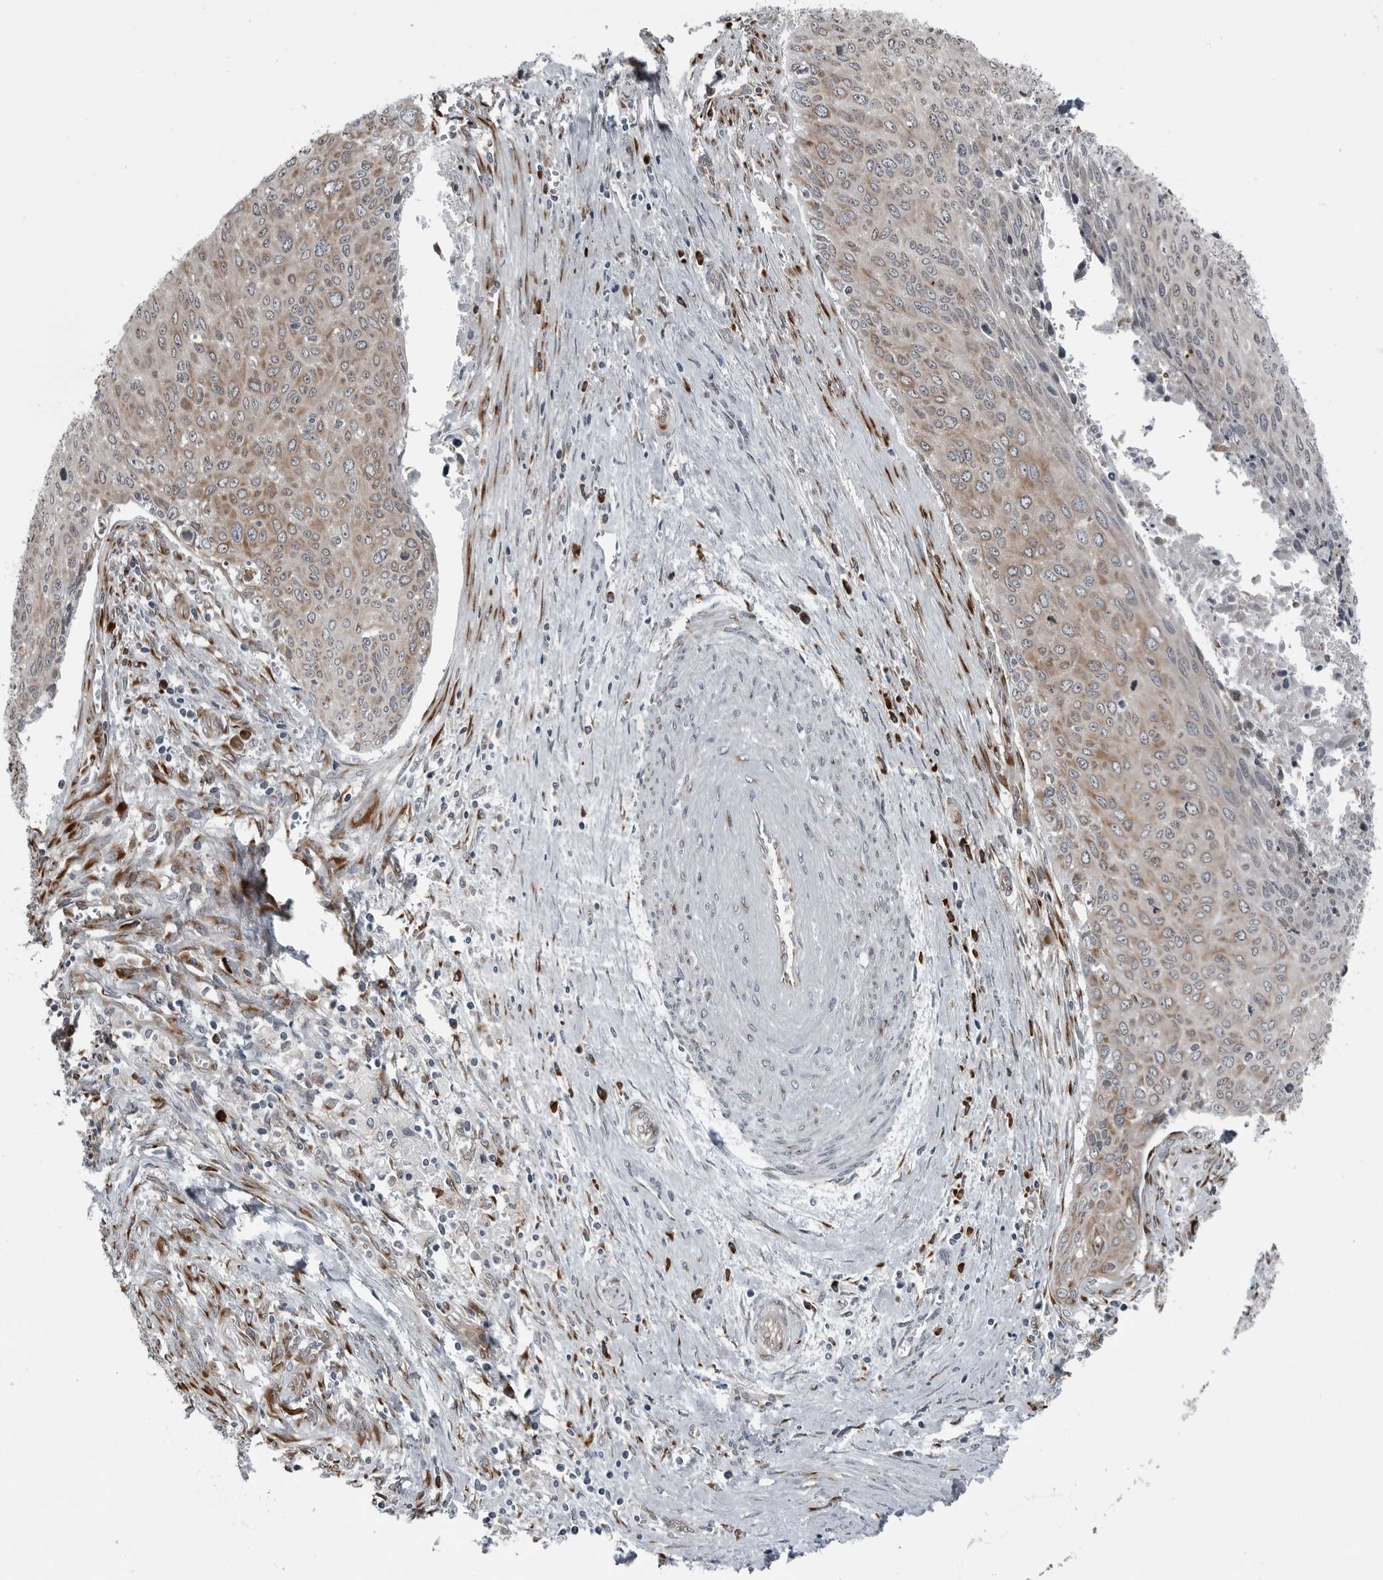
{"staining": {"intensity": "weak", "quantity": ">75%", "location": "cytoplasmic/membranous"}, "tissue": "cervical cancer", "cell_type": "Tumor cells", "image_type": "cancer", "snomed": [{"axis": "morphology", "description": "Squamous cell carcinoma, NOS"}, {"axis": "topography", "description": "Cervix"}], "caption": "Immunohistochemistry (IHC) of human squamous cell carcinoma (cervical) displays low levels of weak cytoplasmic/membranous expression in about >75% of tumor cells.", "gene": "CEP85", "patient": {"sex": "female", "age": 55}}